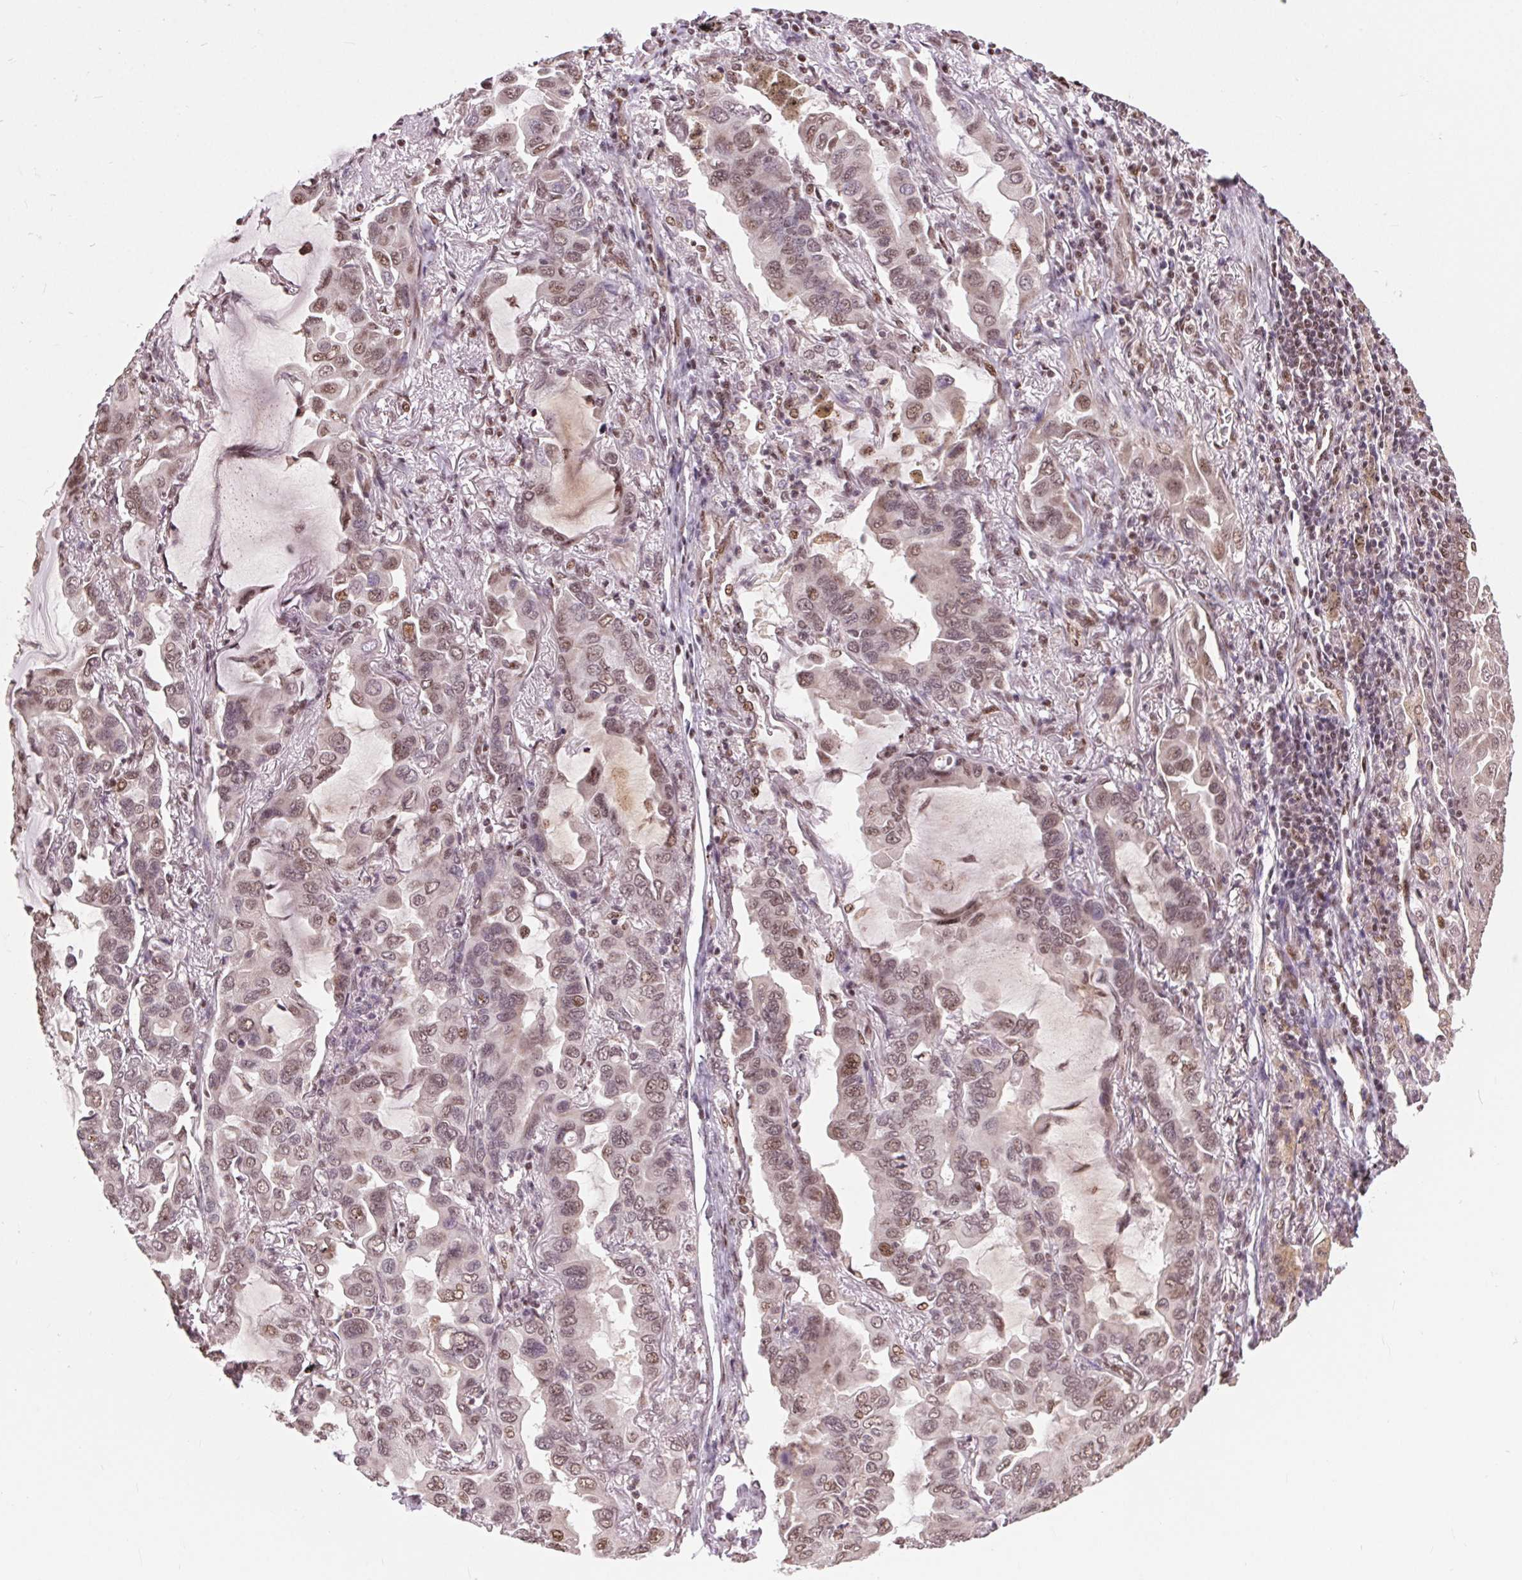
{"staining": {"intensity": "moderate", "quantity": ">75%", "location": "nuclear"}, "tissue": "lung cancer", "cell_type": "Tumor cells", "image_type": "cancer", "snomed": [{"axis": "morphology", "description": "Adenocarcinoma, NOS"}, {"axis": "topography", "description": "Lung"}], "caption": "This micrograph demonstrates lung cancer stained with IHC to label a protein in brown. The nuclear of tumor cells show moderate positivity for the protein. Nuclei are counter-stained blue.", "gene": "RAD23A", "patient": {"sex": "male", "age": 64}}